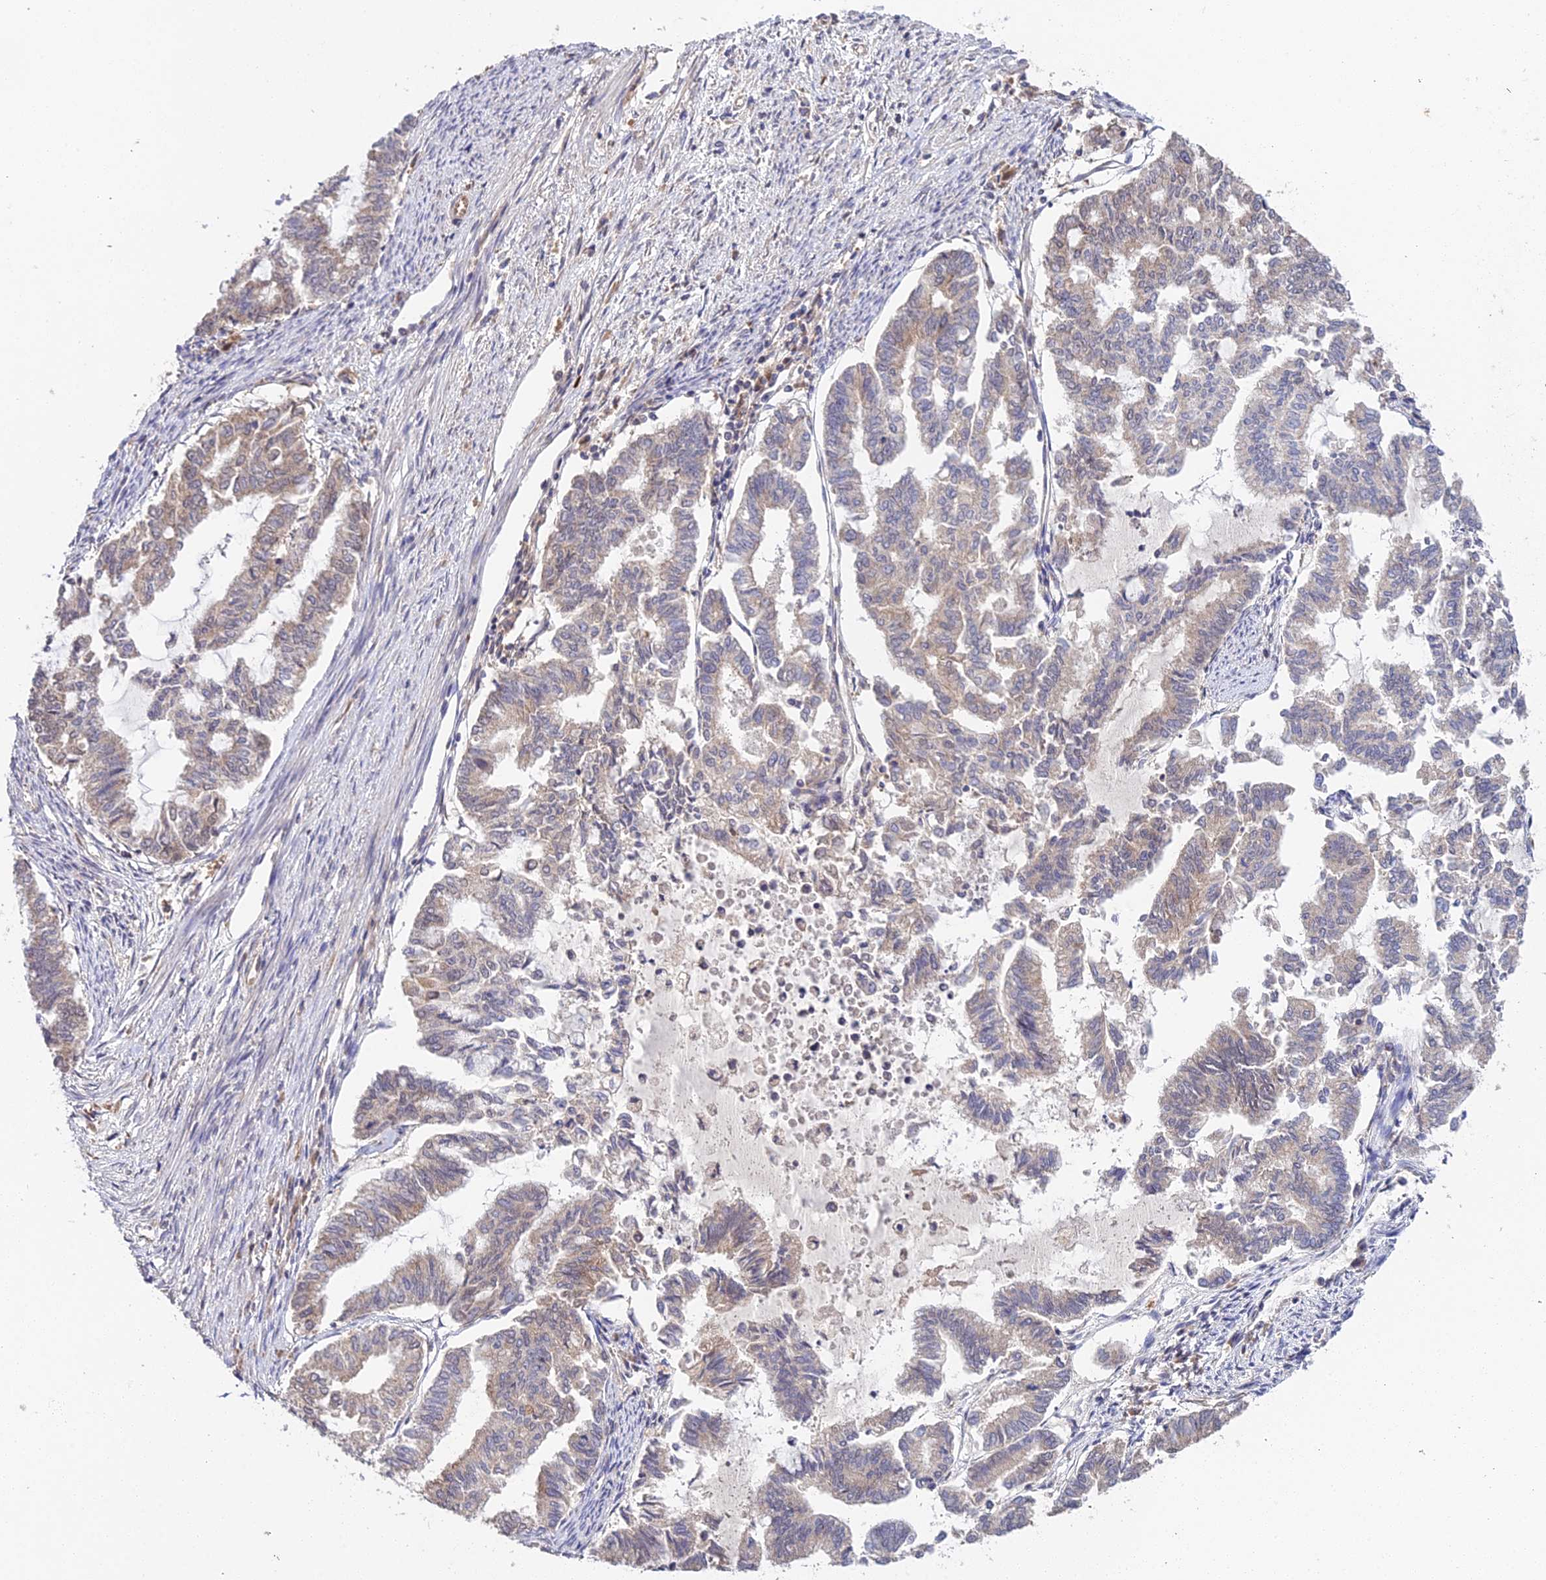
{"staining": {"intensity": "weak", "quantity": "25%-75%", "location": "cytoplasmic/membranous"}, "tissue": "endometrial cancer", "cell_type": "Tumor cells", "image_type": "cancer", "snomed": [{"axis": "morphology", "description": "Adenocarcinoma, NOS"}, {"axis": "topography", "description": "Endometrium"}], "caption": "An image of human adenocarcinoma (endometrial) stained for a protein demonstrates weak cytoplasmic/membranous brown staining in tumor cells.", "gene": "TPRX1", "patient": {"sex": "female", "age": 79}}